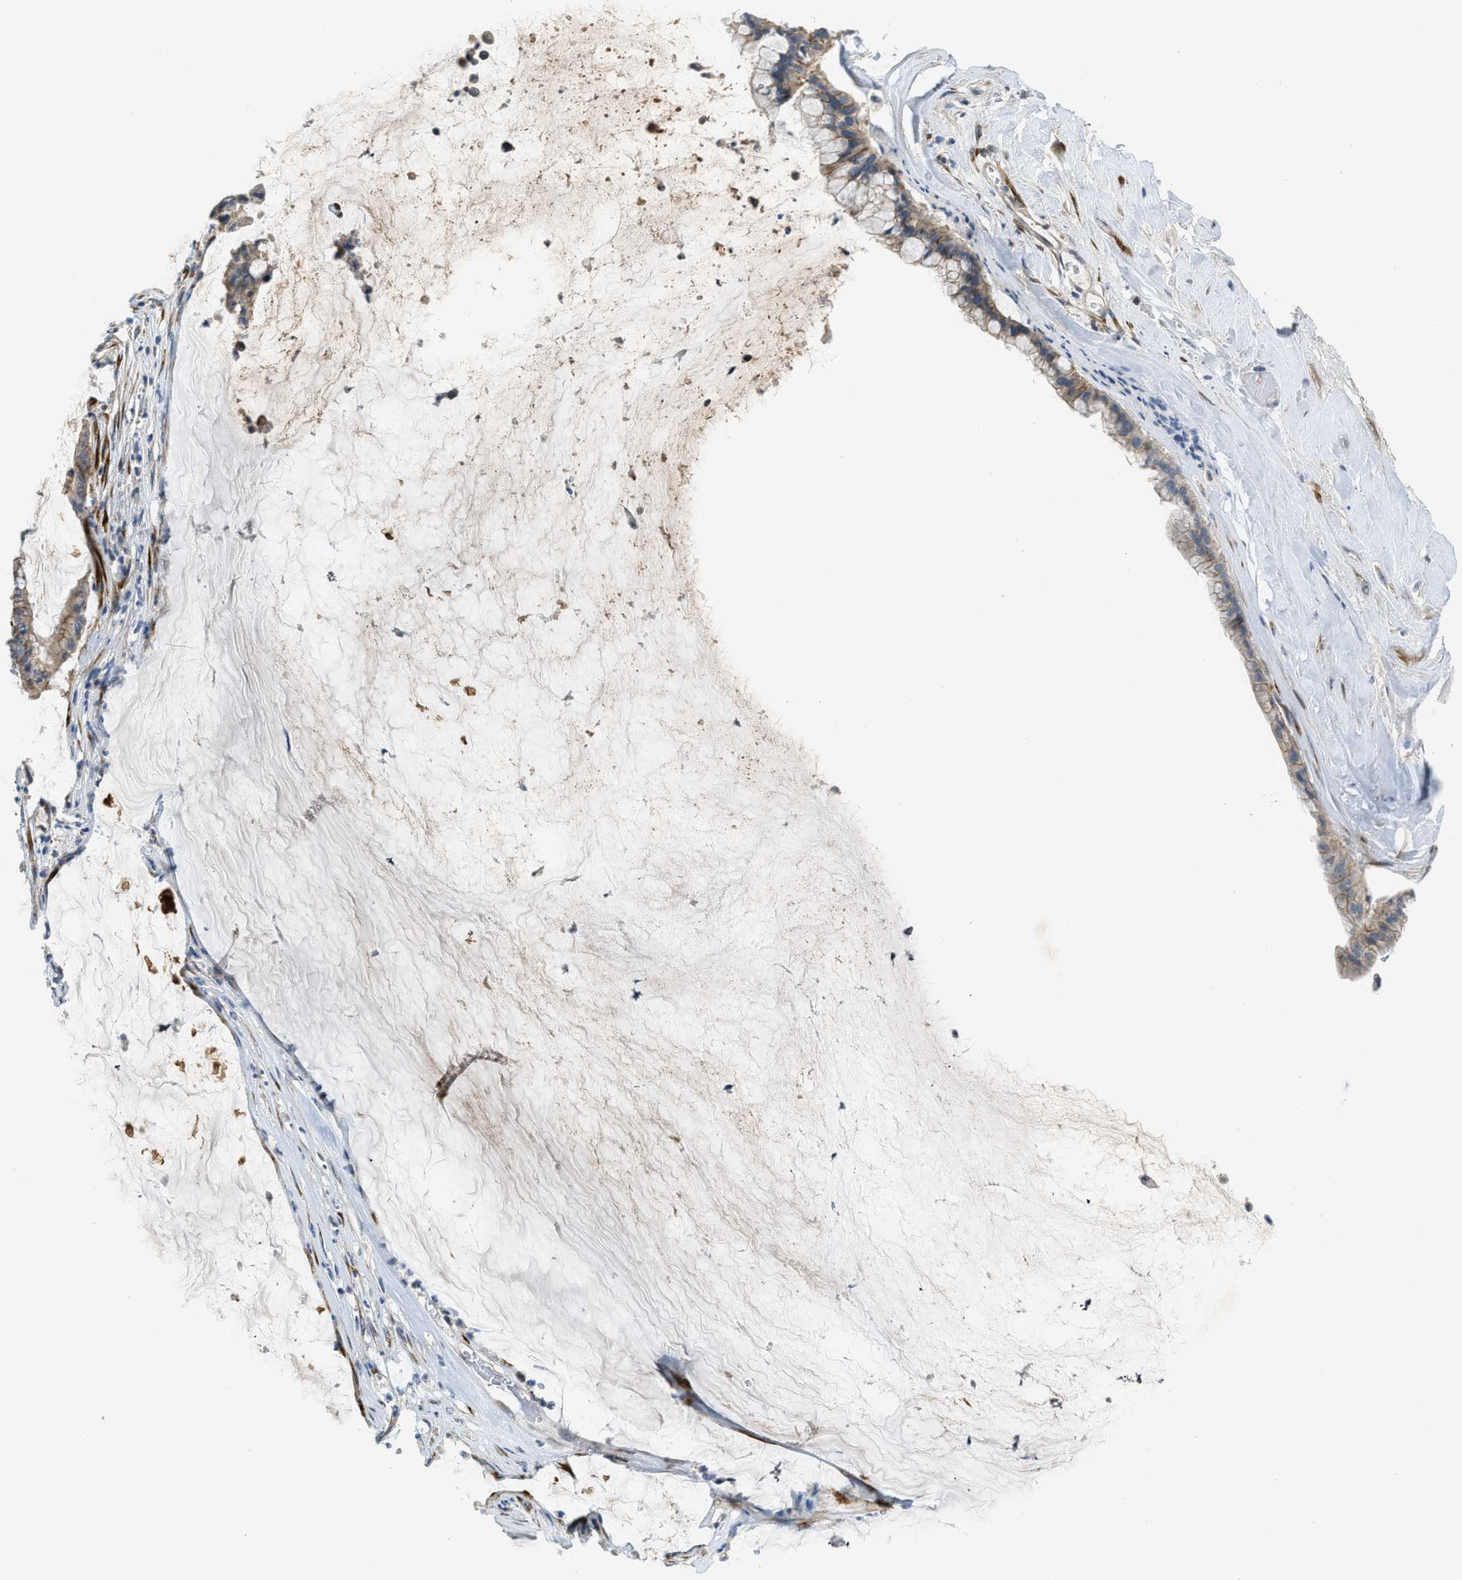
{"staining": {"intensity": "weak", "quantity": ">75%", "location": "cytoplasmic/membranous"}, "tissue": "pancreatic cancer", "cell_type": "Tumor cells", "image_type": "cancer", "snomed": [{"axis": "morphology", "description": "Adenocarcinoma, NOS"}, {"axis": "topography", "description": "Pancreas"}], "caption": "This is a micrograph of immunohistochemistry (IHC) staining of pancreatic cancer (adenocarcinoma), which shows weak staining in the cytoplasmic/membranous of tumor cells.", "gene": "TMEM154", "patient": {"sex": "male", "age": 41}}